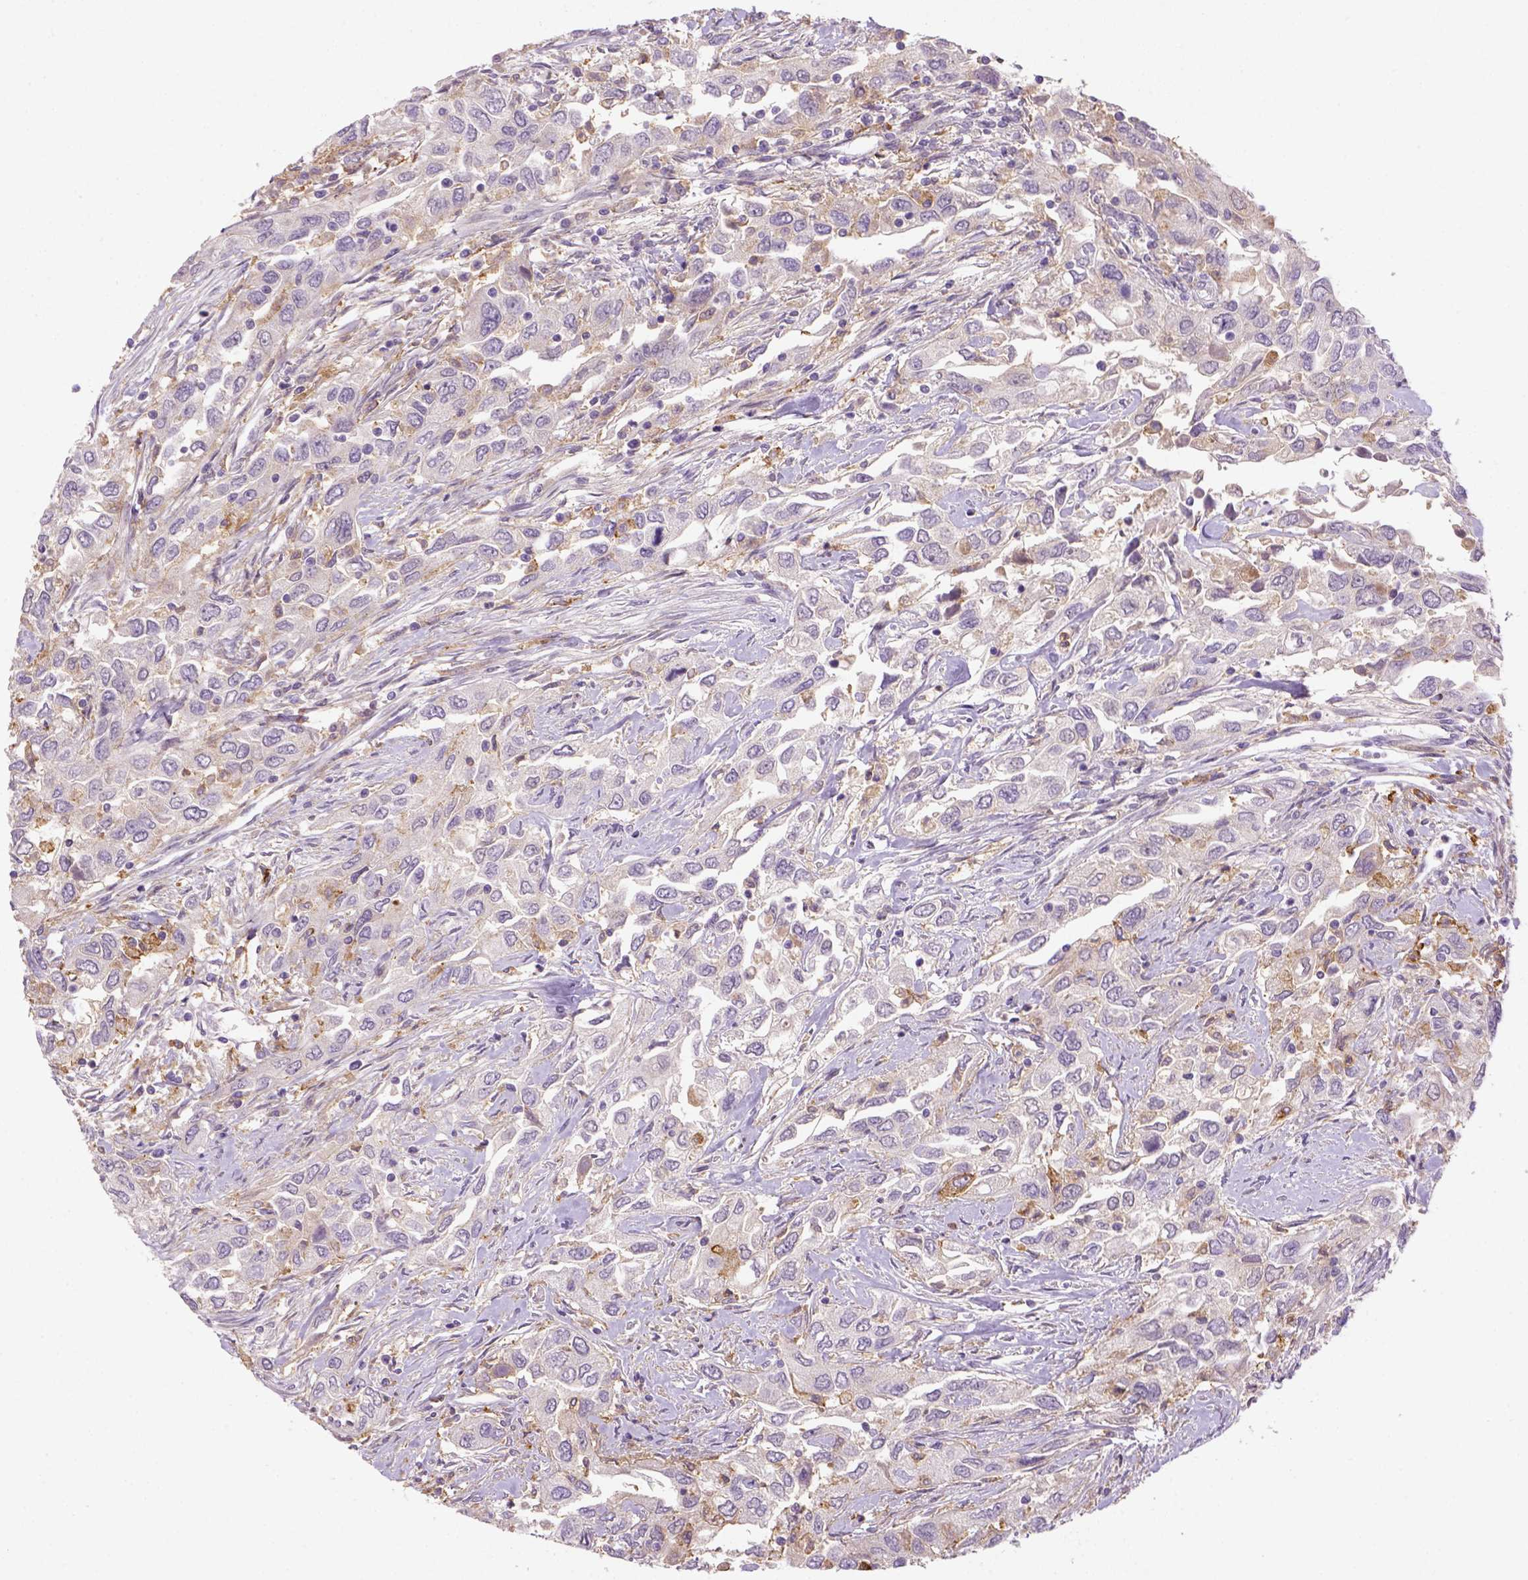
{"staining": {"intensity": "negative", "quantity": "none", "location": "none"}, "tissue": "urothelial cancer", "cell_type": "Tumor cells", "image_type": "cancer", "snomed": [{"axis": "morphology", "description": "Urothelial carcinoma, High grade"}, {"axis": "topography", "description": "Urinary bladder"}], "caption": "Image shows no significant protein positivity in tumor cells of urothelial cancer.", "gene": "CD14", "patient": {"sex": "male", "age": 76}}